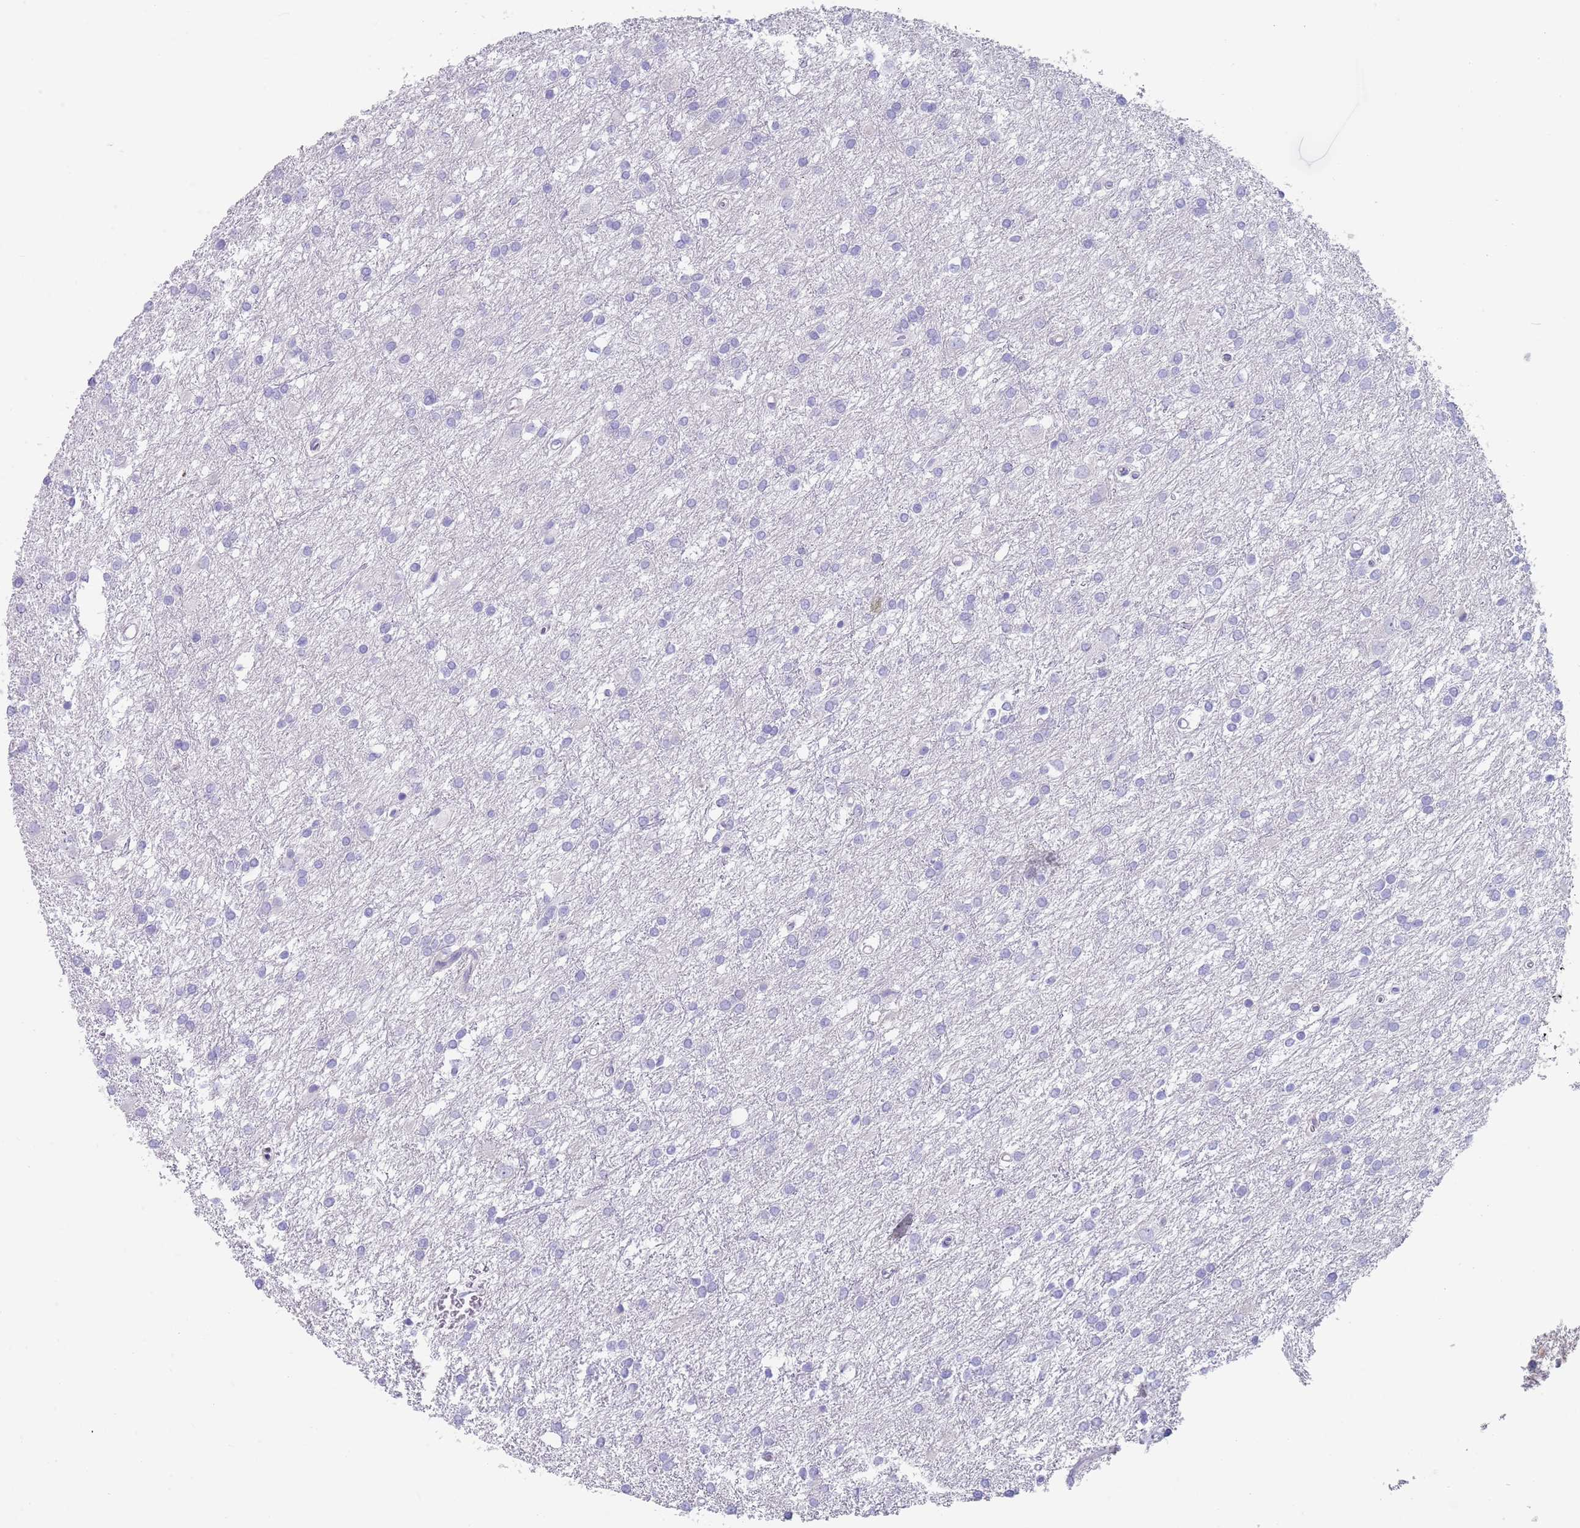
{"staining": {"intensity": "negative", "quantity": "none", "location": "none"}, "tissue": "glioma", "cell_type": "Tumor cells", "image_type": "cancer", "snomed": [{"axis": "morphology", "description": "Glioma, malignant, High grade"}, {"axis": "topography", "description": "Brain"}], "caption": "A histopathology image of human malignant glioma (high-grade) is negative for staining in tumor cells. The staining is performed using DAB brown chromogen with nuclei counter-stained in using hematoxylin.", "gene": "CPXM2", "patient": {"sex": "female", "age": 50}}